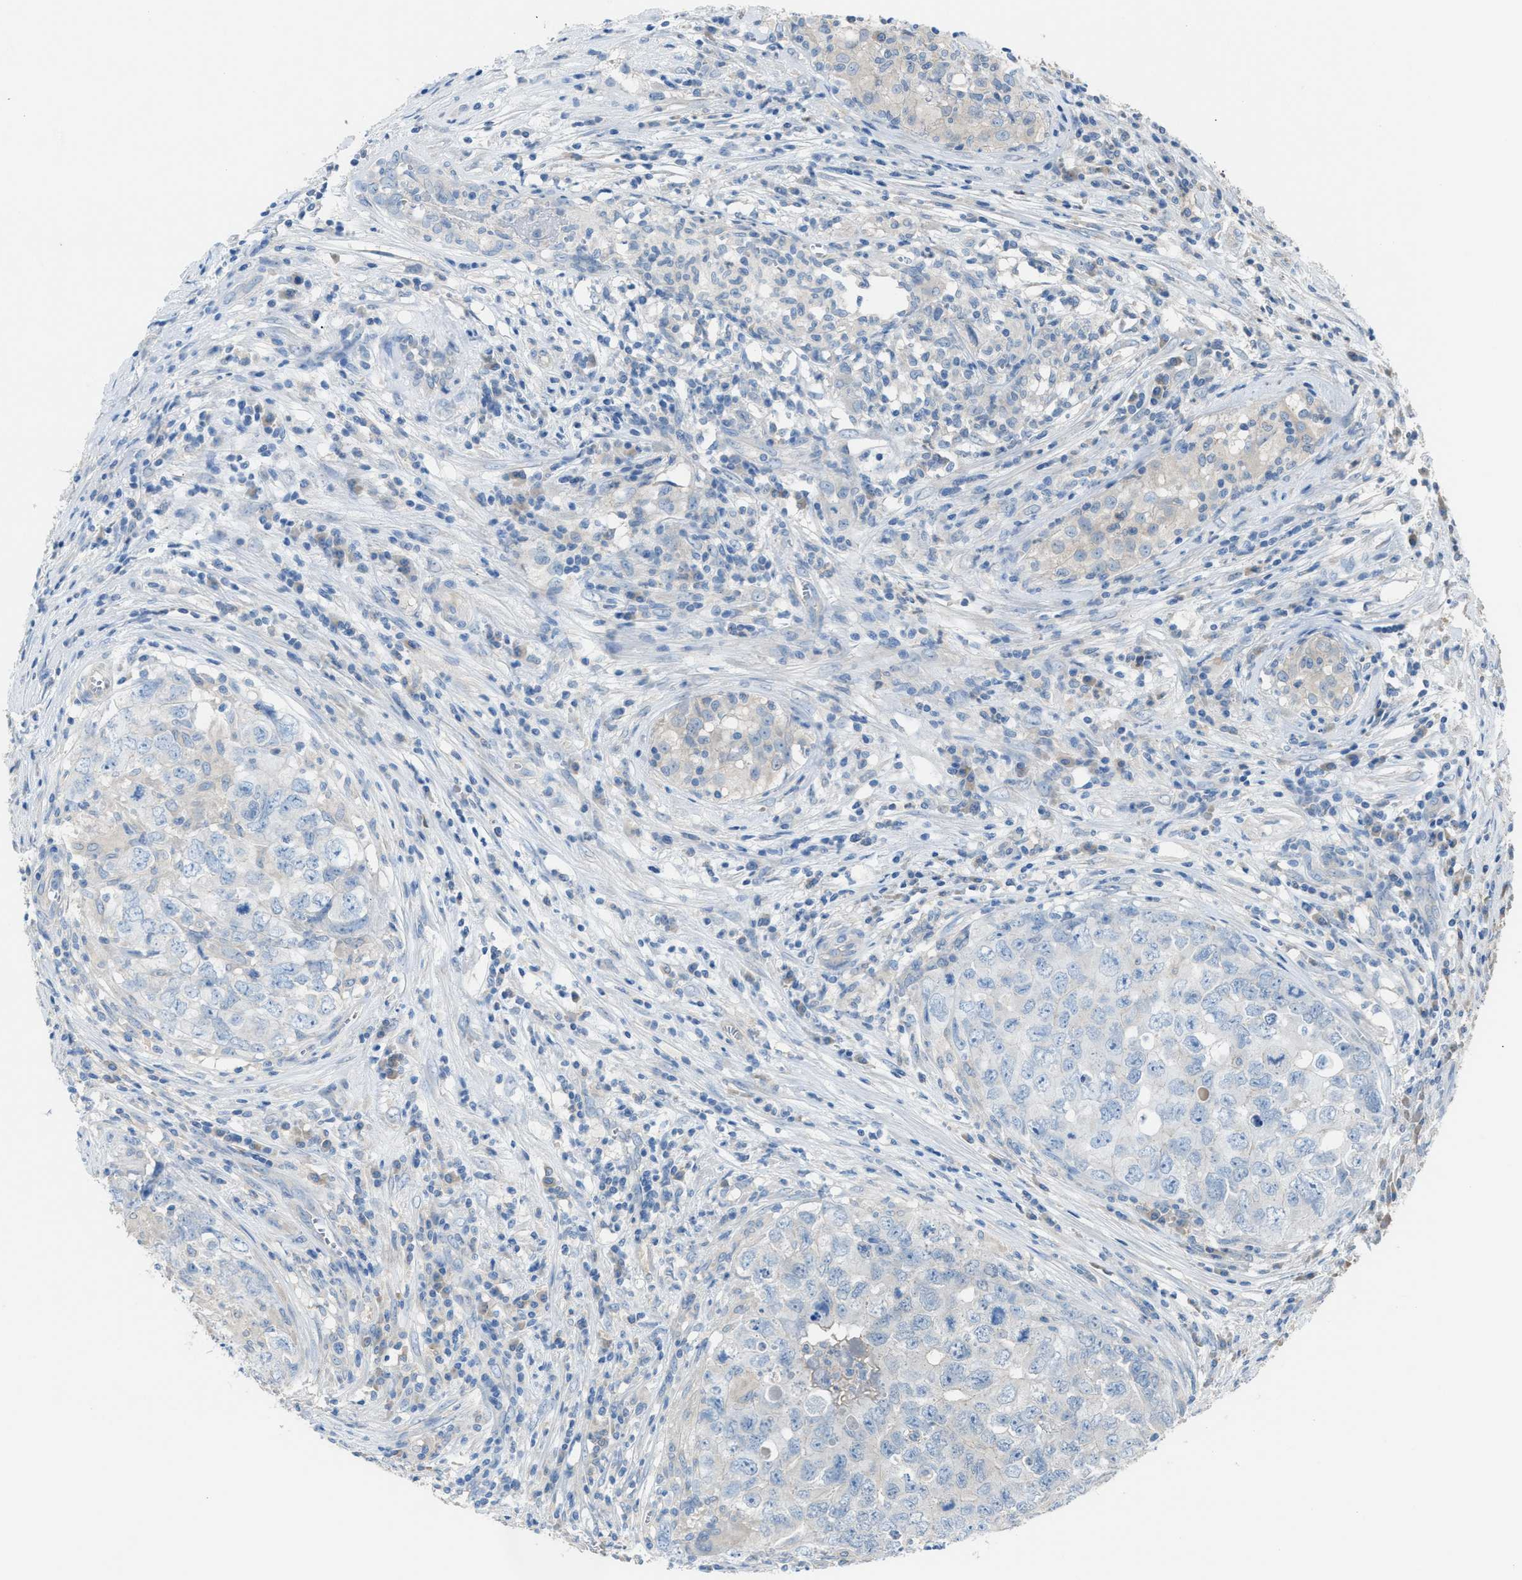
{"staining": {"intensity": "negative", "quantity": "none", "location": "none"}, "tissue": "testis cancer", "cell_type": "Tumor cells", "image_type": "cancer", "snomed": [{"axis": "morphology", "description": "Seminoma, NOS"}, {"axis": "morphology", "description": "Carcinoma, Embryonal, NOS"}, {"axis": "topography", "description": "Testis"}], "caption": "DAB (3,3'-diaminobenzidine) immunohistochemical staining of human seminoma (testis) shows no significant staining in tumor cells.", "gene": "NQO2", "patient": {"sex": "male", "age": 43}}